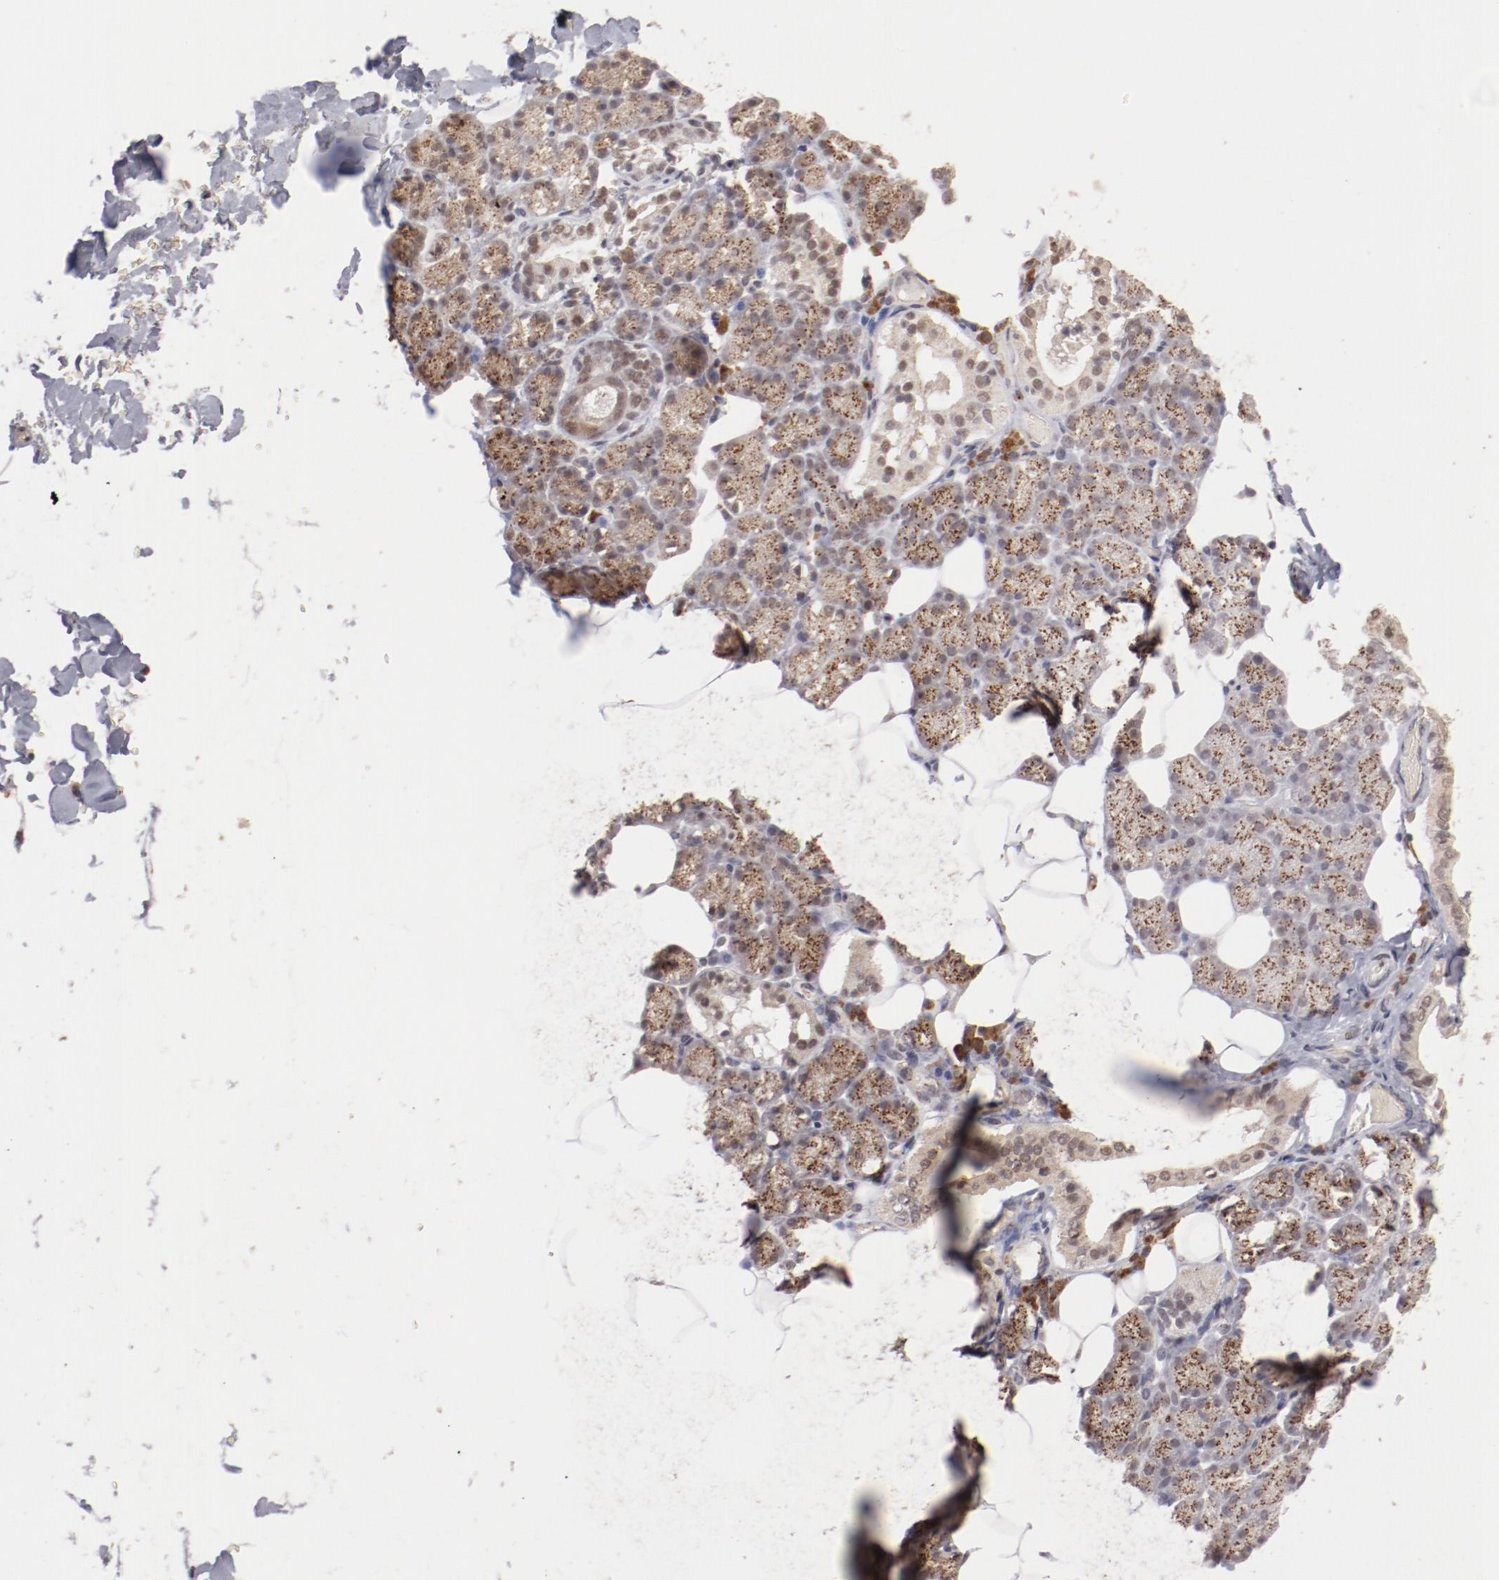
{"staining": {"intensity": "moderate", "quantity": "25%-75%", "location": "cytoplasmic/membranous,nuclear"}, "tissue": "salivary gland", "cell_type": "Glandular cells", "image_type": "normal", "snomed": [{"axis": "morphology", "description": "Normal tissue, NOS"}, {"axis": "topography", "description": "Lymph node"}, {"axis": "topography", "description": "Salivary gland"}], "caption": "DAB (3,3'-diaminobenzidine) immunohistochemical staining of benign salivary gland demonstrates moderate cytoplasmic/membranous,nuclear protein expression in about 25%-75% of glandular cells.", "gene": "NFE2", "patient": {"sex": "male", "age": 8}}